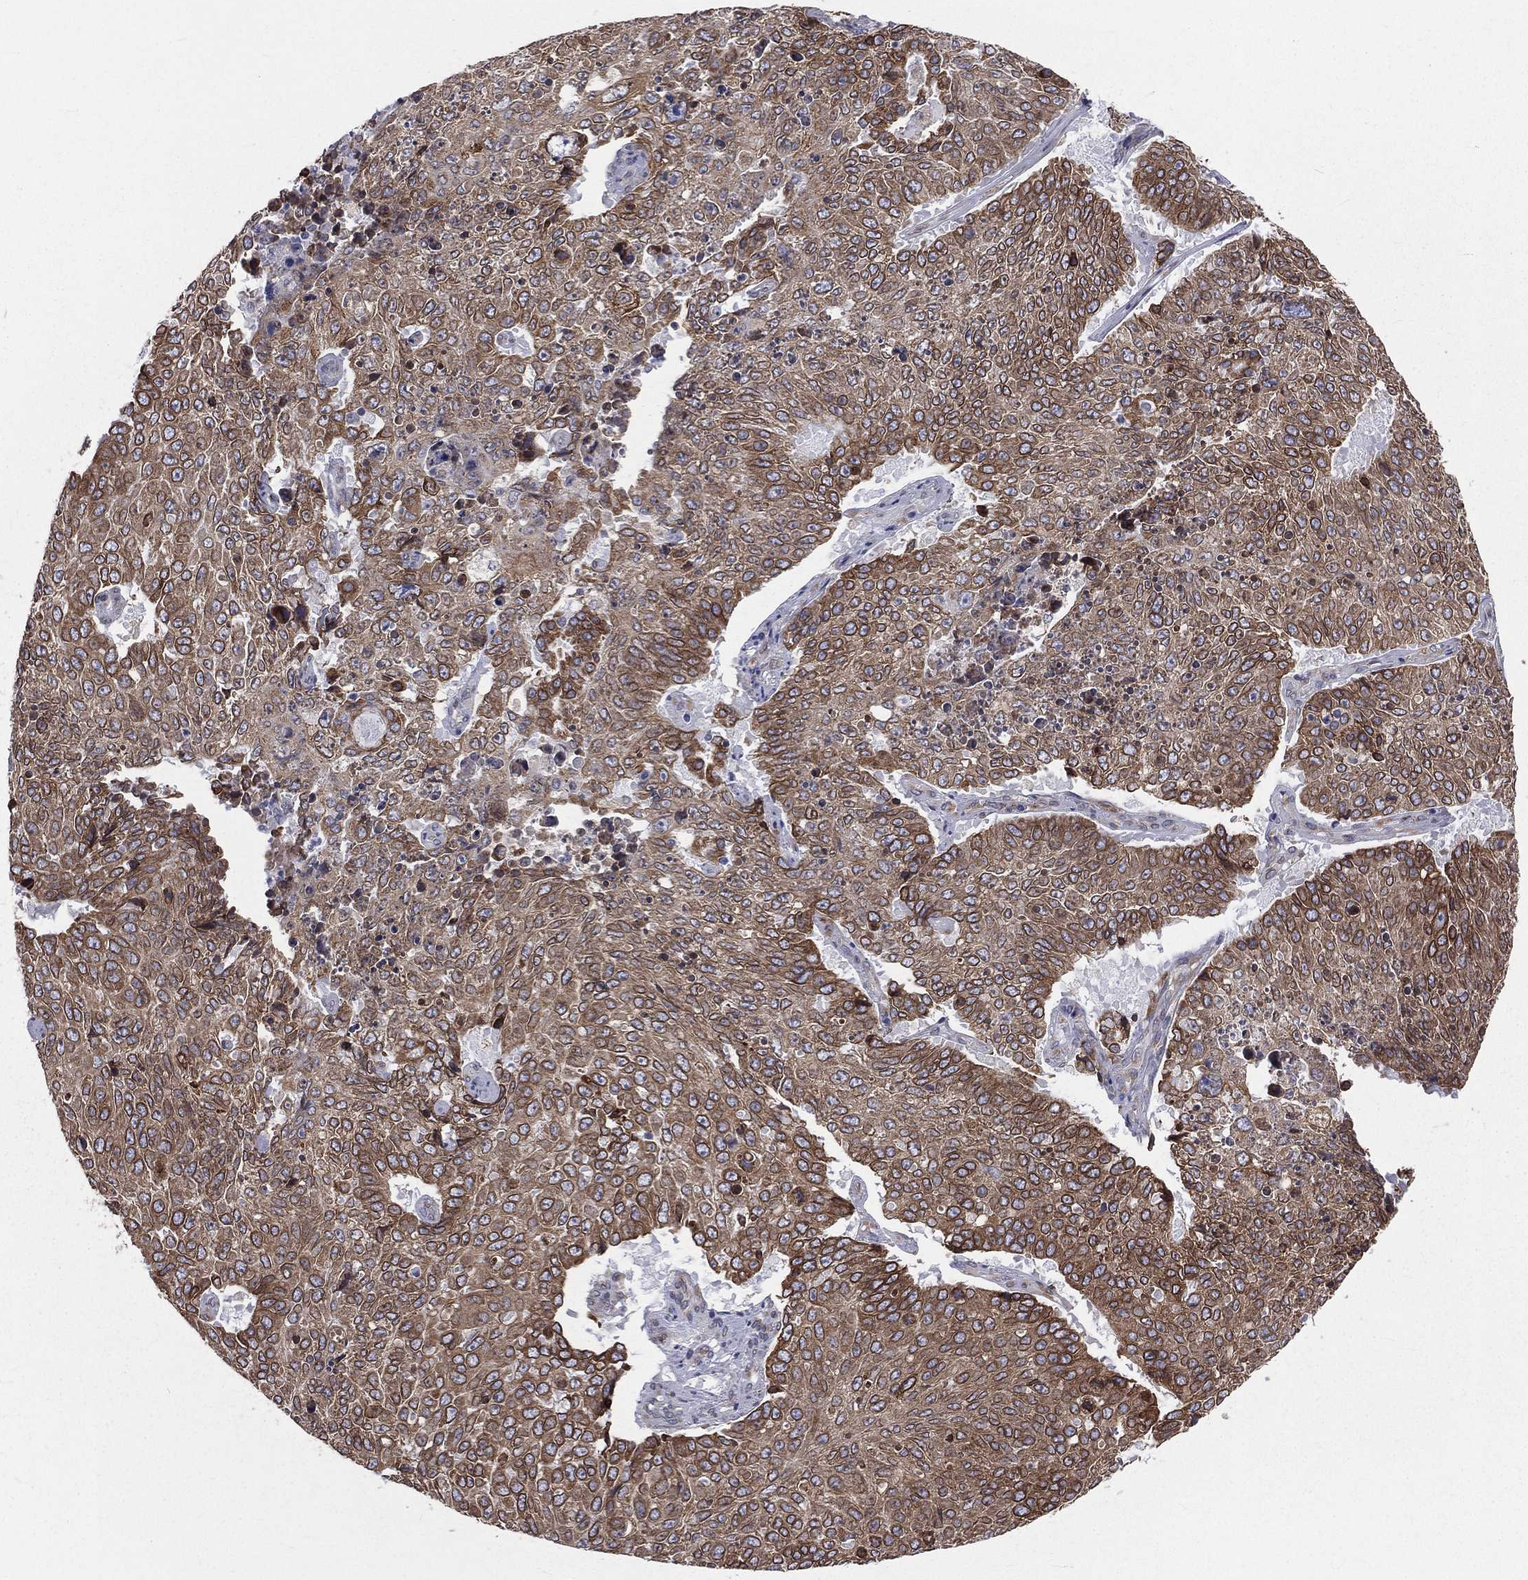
{"staining": {"intensity": "moderate", "quantity": "25%-75%", "location": "cytoplasmic/membranous"}, "tissue": "lung cancer", "cell_type": "Tumor cells", "image_type": "cancer", "snomed": [{"axis": "morphology", "description": "Normal tissue, NOS"}, {"axis": "morphology", "description": "Squamous cell carcinoma, NOS"}, {"axis": "topography", "description": "Bronchus"}, {"axis": "topography", "description": "Lung"}], "caption": "Protein expression analysis of lung cancer (squamous cell carcinoma) demonstrates moderate cytoplasmic/membranous staining in approximately 25%-75% of tumor cells. The staining was performed using DAB to visualize the protein expression in brown, while the nuclei were stained in blue with hematoxylin (Magnification: 20x).", "gene": "PGRMC1", "patient": {"sex": "male", "age": 64}}